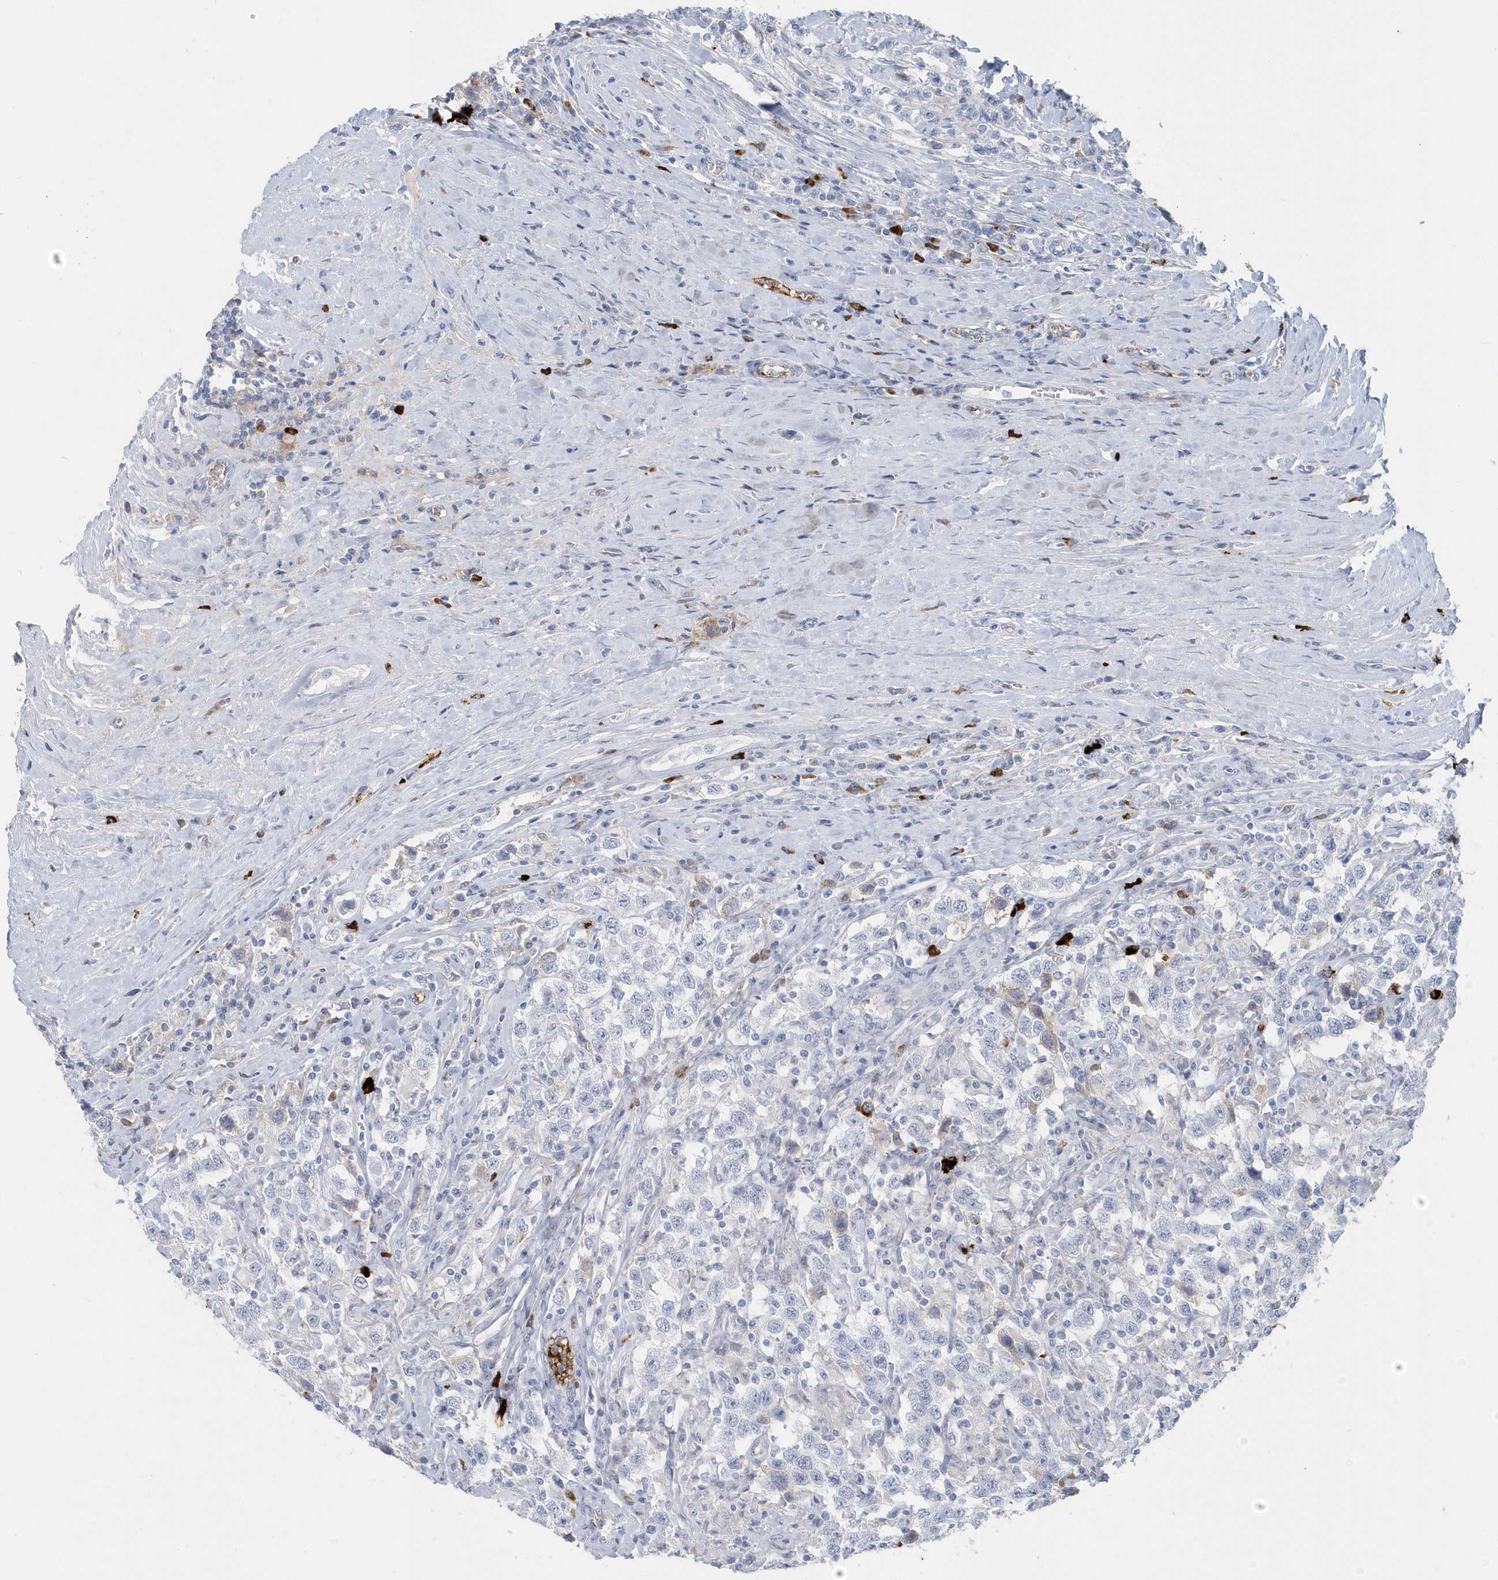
{"staining": {"intensity": "negative", "quantity": "none", "location": "none"}, "tissue": "testis cancer", "cell_type": "Tumor cells", "image_type": "cancer", "snomed": [{"axis": "morphology", "description": "Seminoma, NOS"}, {"axis": "topography", "description": "Testis"}], "caption": "Immunohistochemical staining of testis cancer (seminoma) shows no significant expression in tumor cells.", "gene": "JCHAIN", "patient": {"sex": "male", "age": 41}}